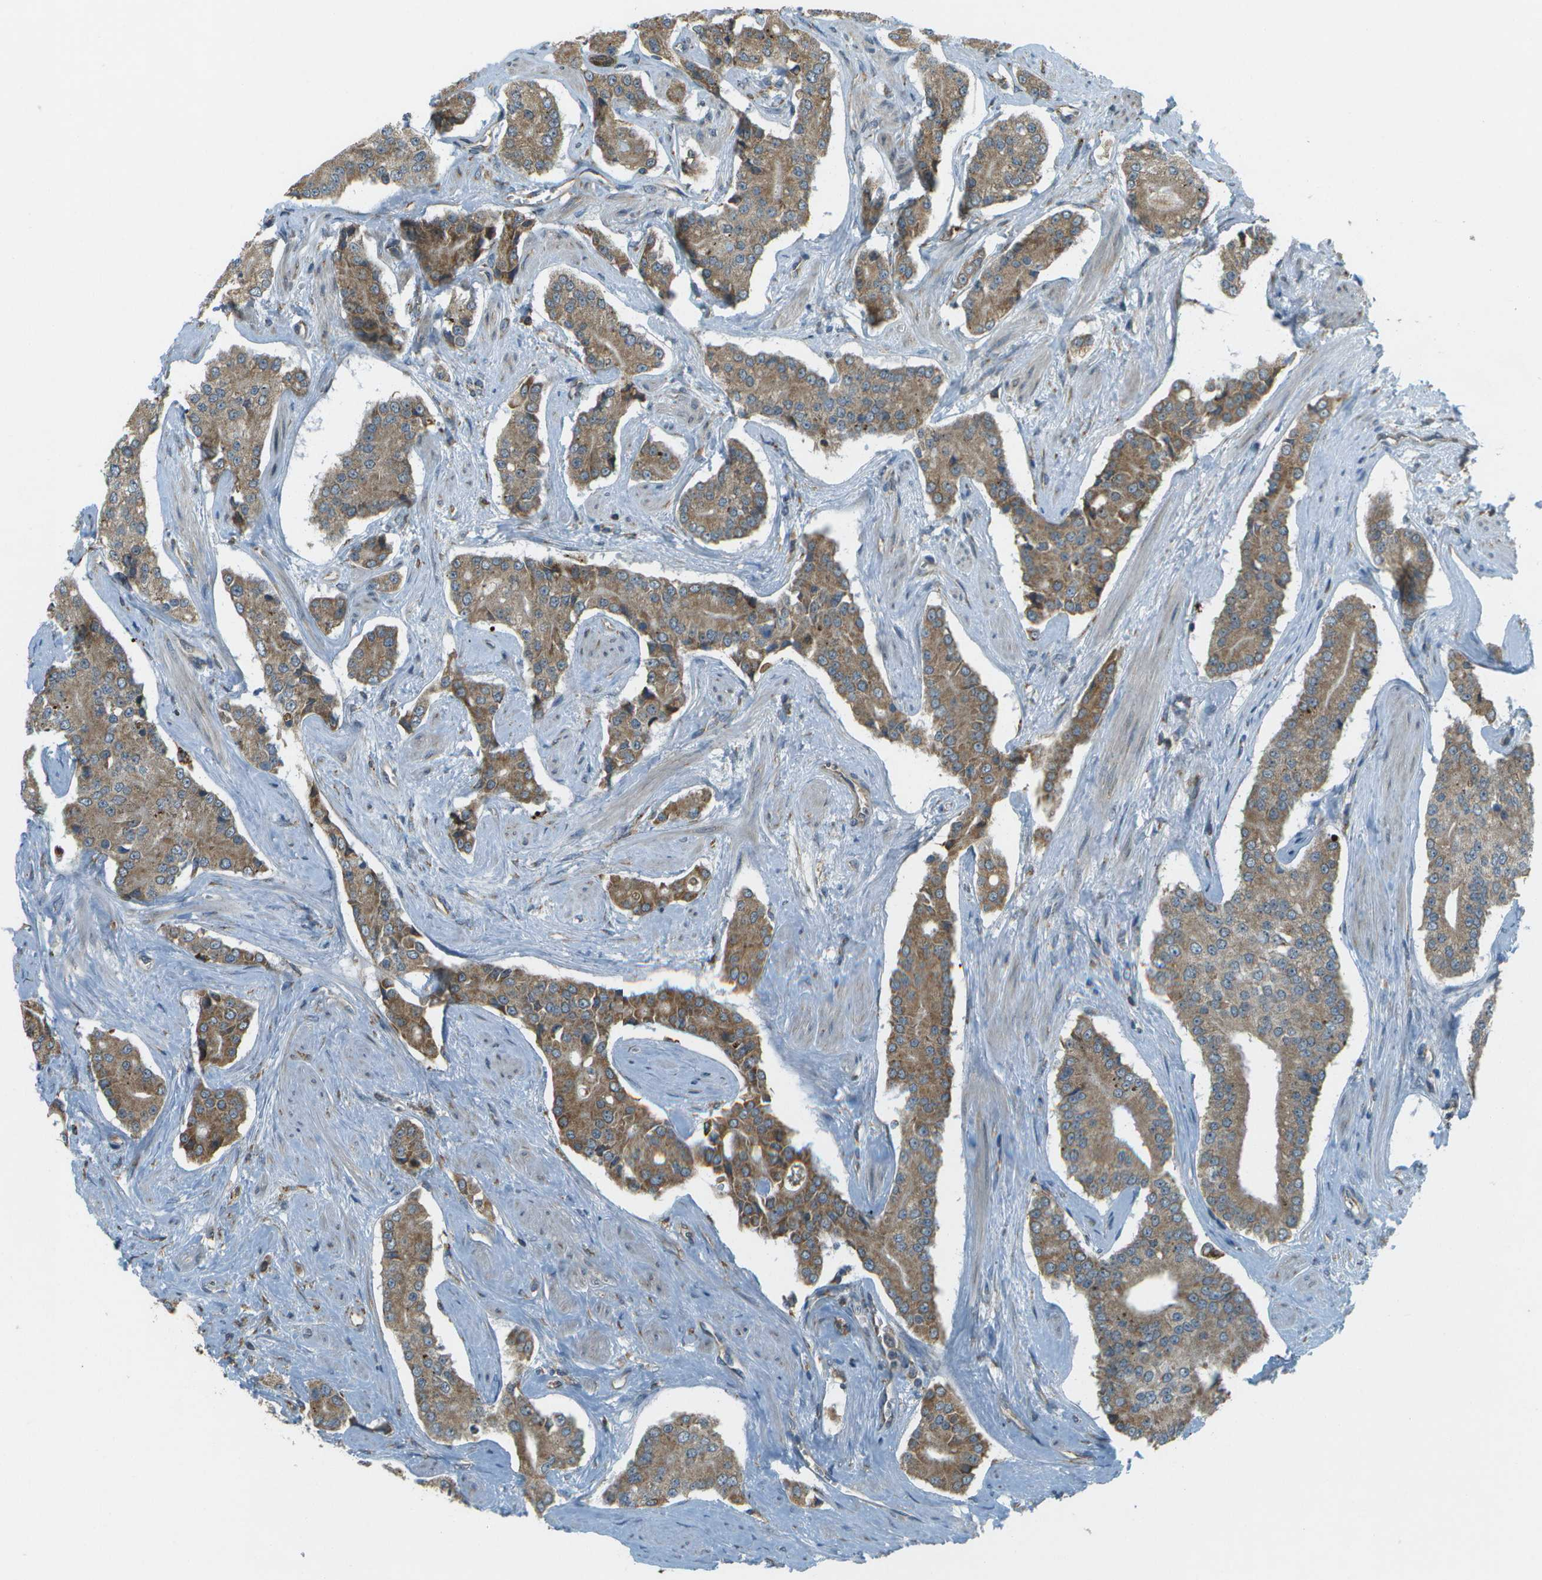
{"staining": {"intensity": "moderate", "quantity": ">75%", "location": "cytoplasmic/membranous"}, "tissue": "prostate cancer", "cell_type": "Tumor cells", "image_type": "cancer", "snomed": [{"axis": "morphology", "description": "Adenocarcinoma, High grade"}, {"axis": "topography", "description": "Prostate"}], "caption": "The image shows a brown stain indicating the presence of a protein in the cytoplasmic/membranous of tumor cells in prostate cancer. (Stains: DAB (3,3'-diaminobenzidine) in brown, nuclei in blue, Microscopy: brightfield microscopy at high magnification).", "gene": "USP30", "patient": {"sex": "male", "age": 71}}